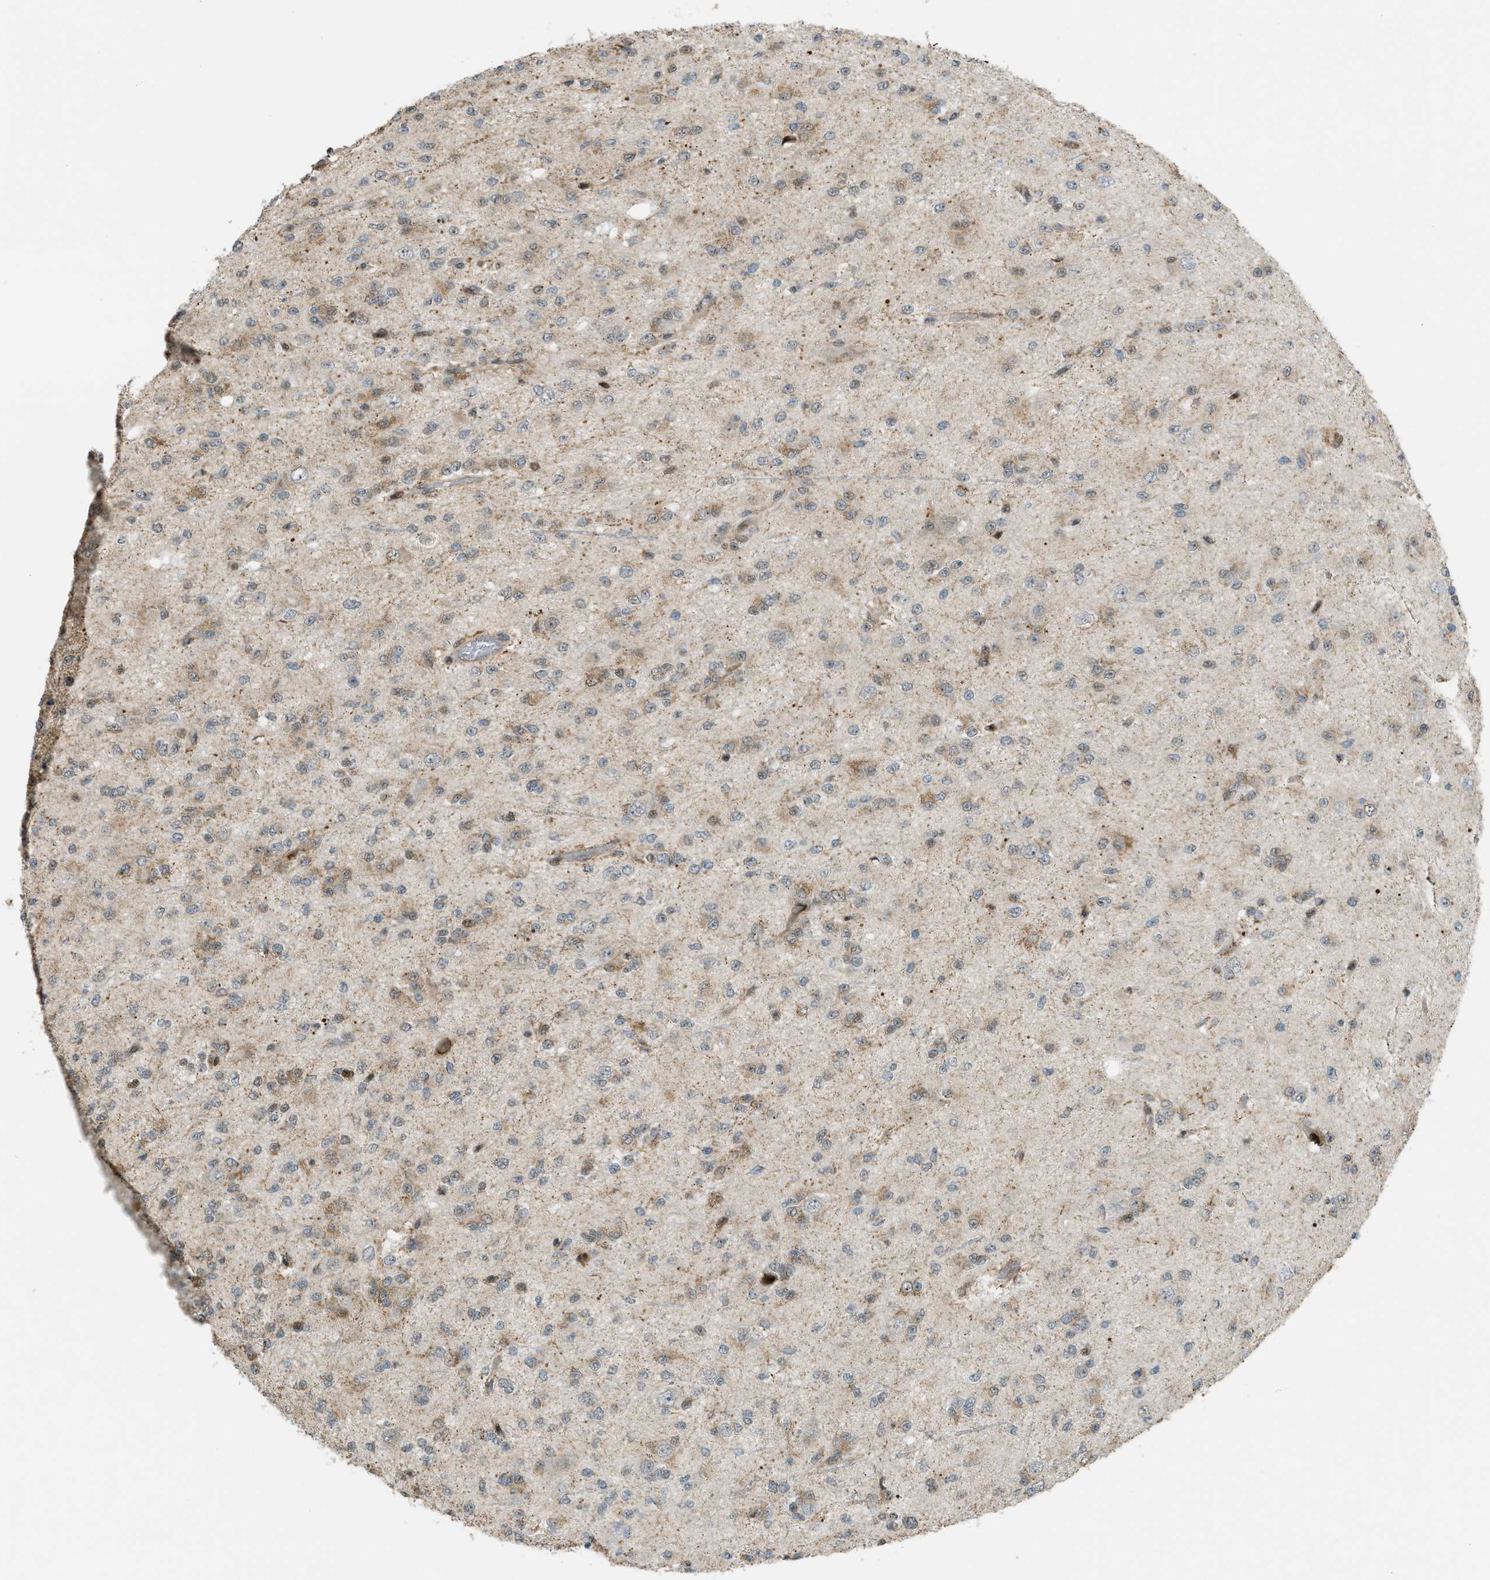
{"staining": {"intensity": "weak", "quantity": ">75%", "location": "nuclear"}, "tissue": "glioma", "cell_type": "Tumor cells", "image_type": "cancer", "snomed": [{"axis": "morphology", "description": "Glioma, malignant, Low grade"}, {"axis": "topography", "description": "Brain"}], "caption": "DAB (3,3'-diaminobenzidine) immunohistochemical staining of human glioma exhibits weak nuclear protein staining in about >75% of tumor cells.", "gene": "CCDC186", "patient": {"sex": "male", "age": 38}}